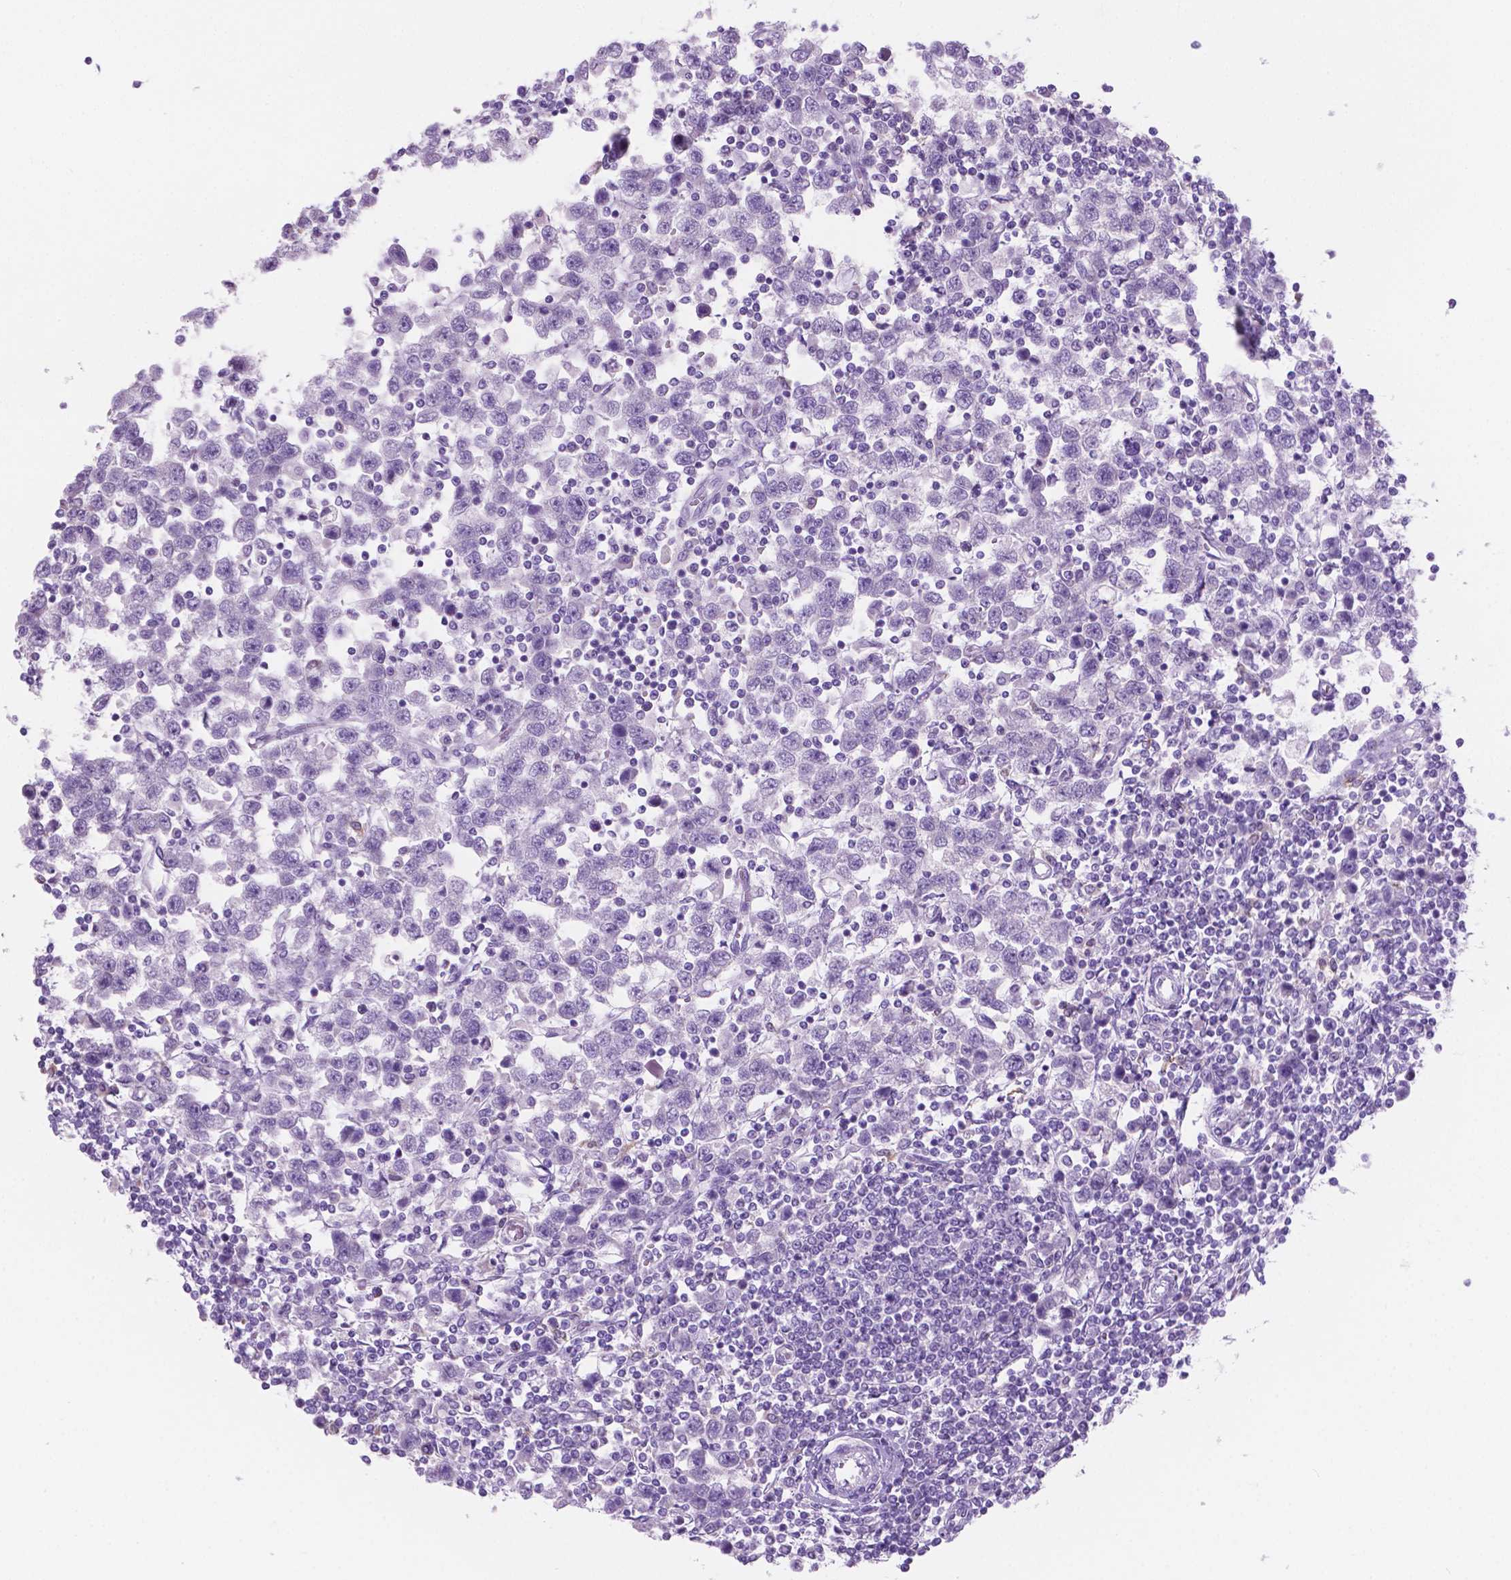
{"staining": {"intensity": "negative", "quantity": "none", "location": "none"}, "tissue": "testis cancer", "cell_type": "Tumor cells", "image_type": "cancer", "snomed": [{"axis": "morphology", "description": "Normal tissue, NOS"}, {"axis": "morphology", "description": "Seminoma, NOS"}, {"axis": "topography", "description": "Testis"}, {"axis": "topography", "description": "Epididymis"}], "caption": "There is no significant expression in tumor cells of testis cancer.", "gene": "GRIN2B", "patient": {"sex": "male", "age": 34}}